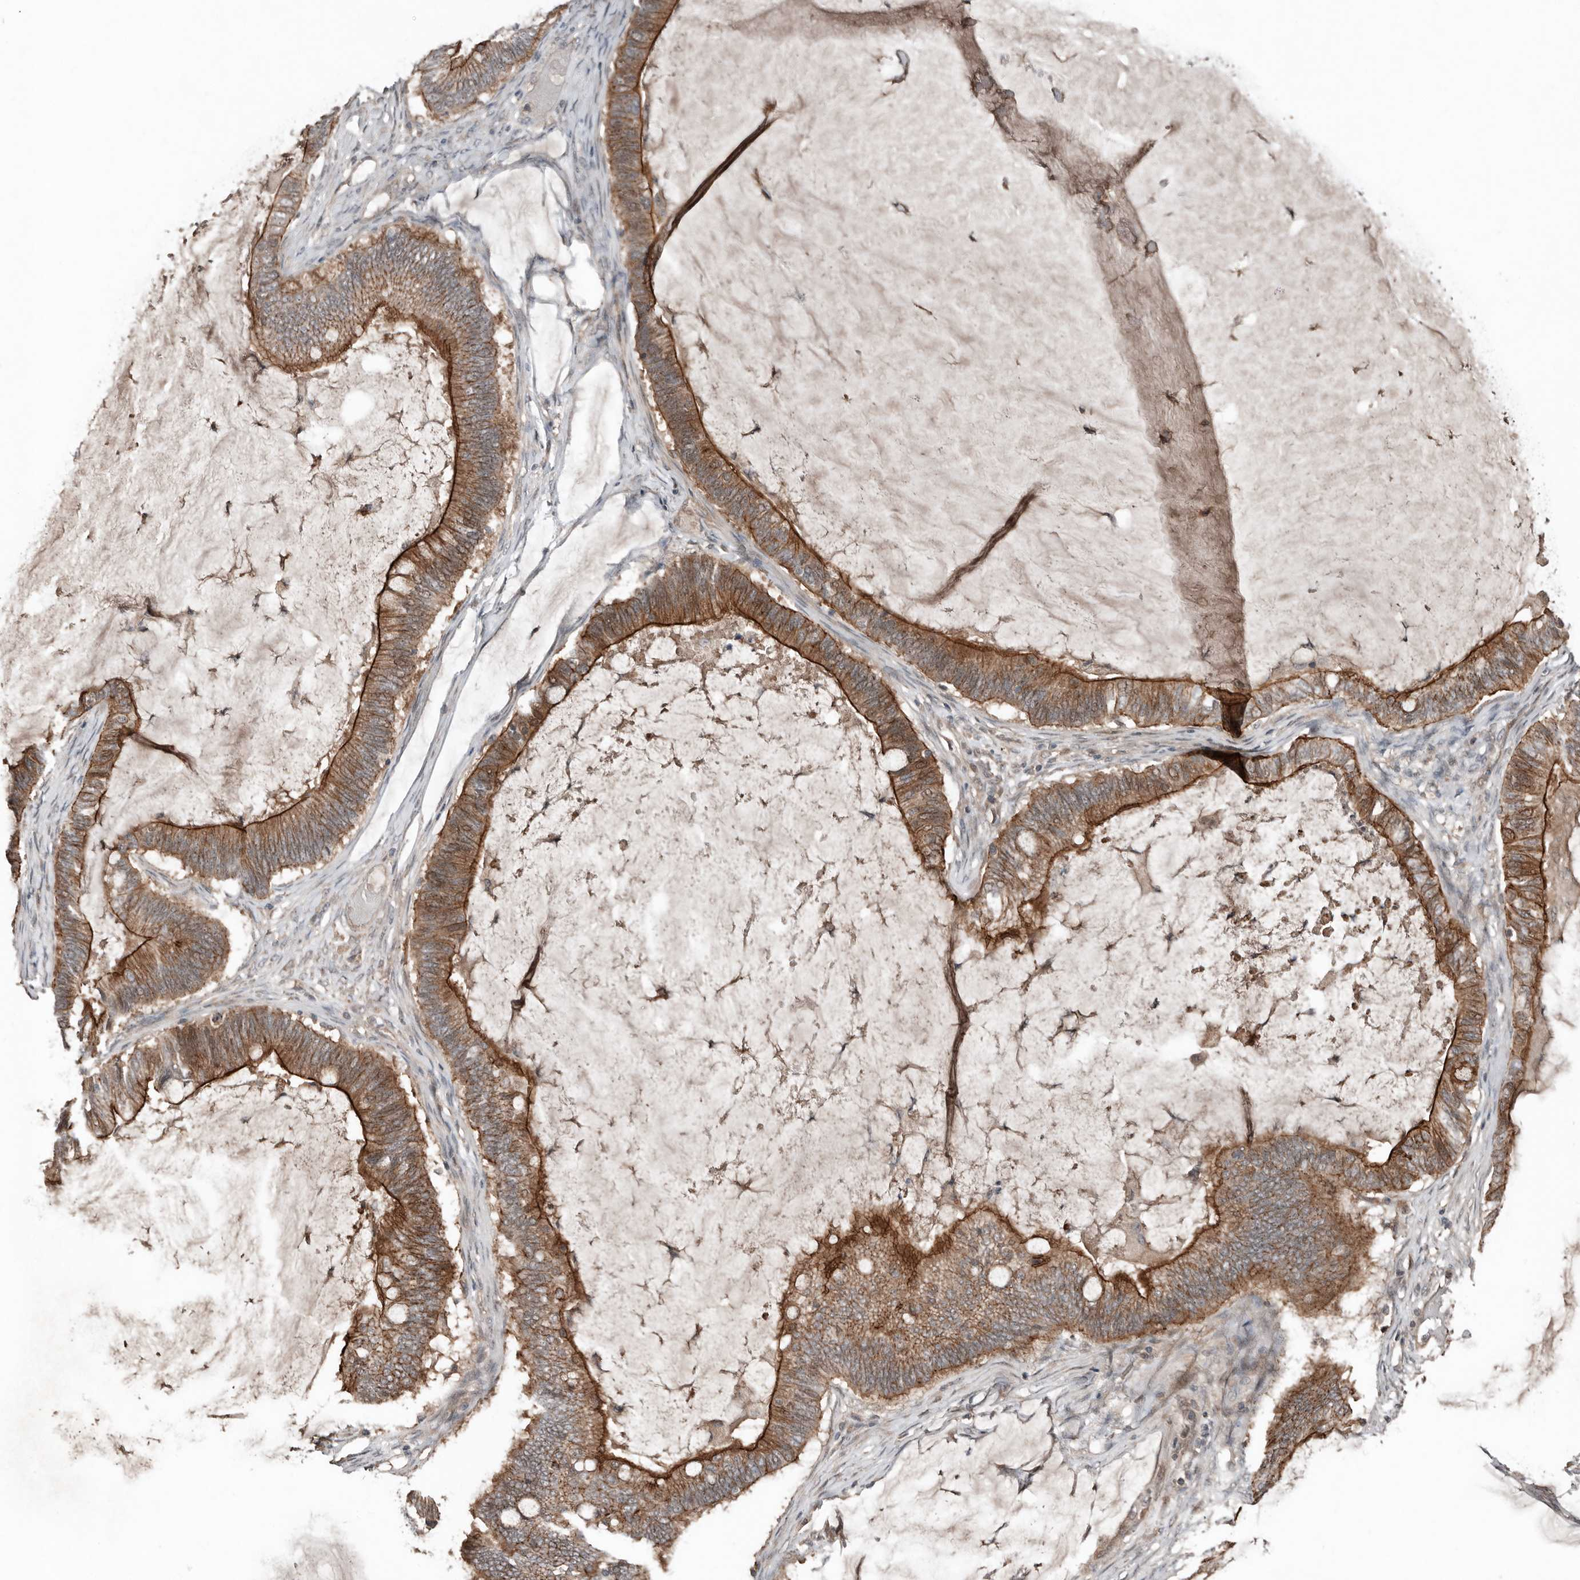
{"staining": {"intensity": "moderate", "quantity": ">75%", "location": "cytoplasmic/membranous"}, "tissue": "ovarian cancer", "cell_type": "Tumor cells", "image_type": "cancer", "snomed": [{"axis": "morphology", "description": "Cystadenocarcinoma, mucinous, NOS"}, {"axis": "topography", "description": "Ovary"}], "caption": "Tumor cells display medium levels of moderate cytoplasmic/membranous staining in about >75% of cells in human ovarian cancer (mucinous cystadenocarcinoma).", "gene": "TEAD3", "patient": {"sex": "female", "age": 61}}